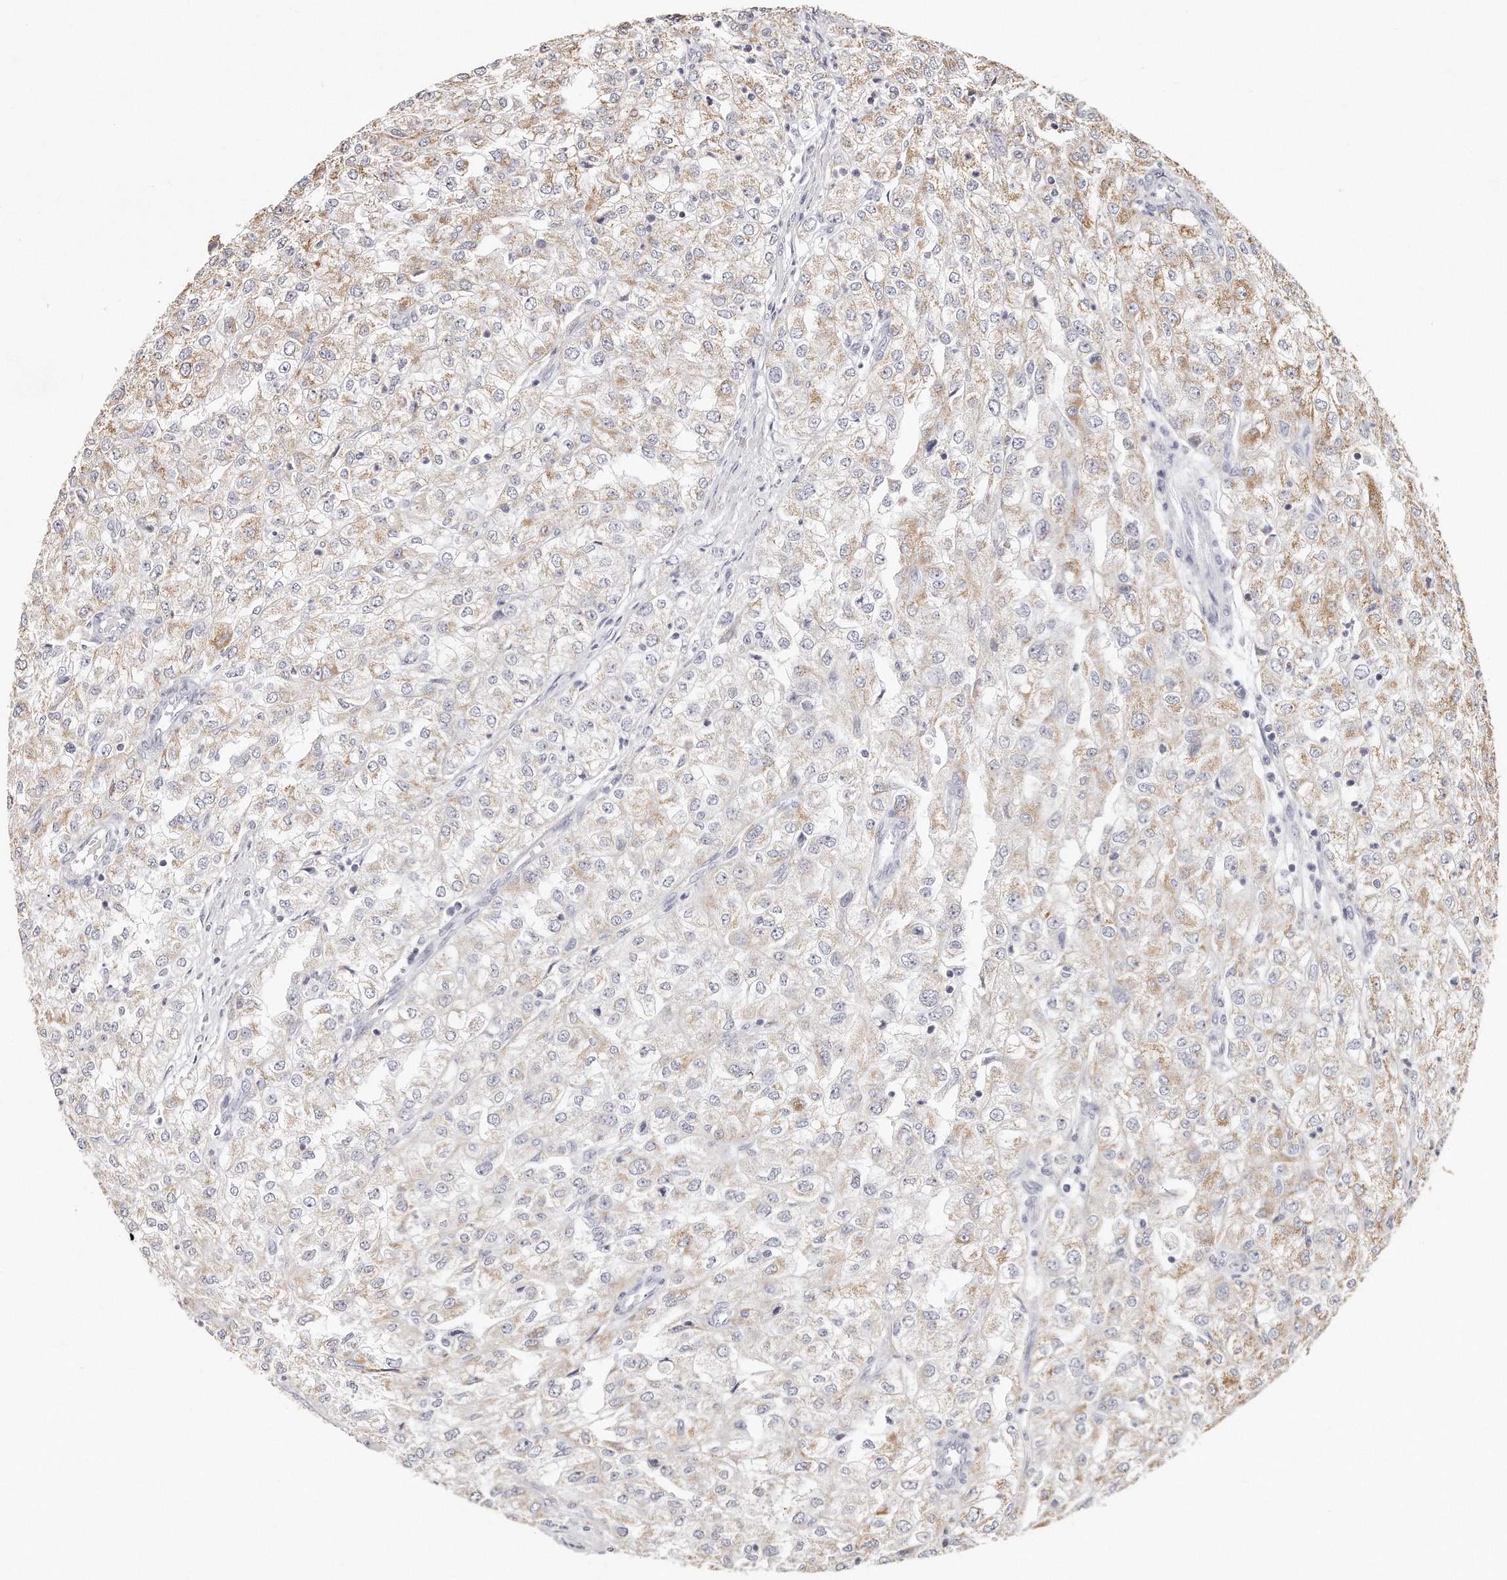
{"staining": {"intensity": "moderate", "quantity": "25%-75%", "location": "cytoplasmic/membranous"}, "tissue": "renal cancer", "cell_type": "Tumor cells", "image_type": "cancer", "snomed": [{"axis": "morphology", "description": "Adenocarcinoma, NOS"}, {"axis": "topography", "description": "Kidney"}], "caption": "This image shows IHC staining of human renal cancer, with medium moderate cytoplasmic/membranous positivity in approximately 25%-75% of tumor cells.", "gene": "RTKN", "patient": {"sex": "female", "age": 54}}